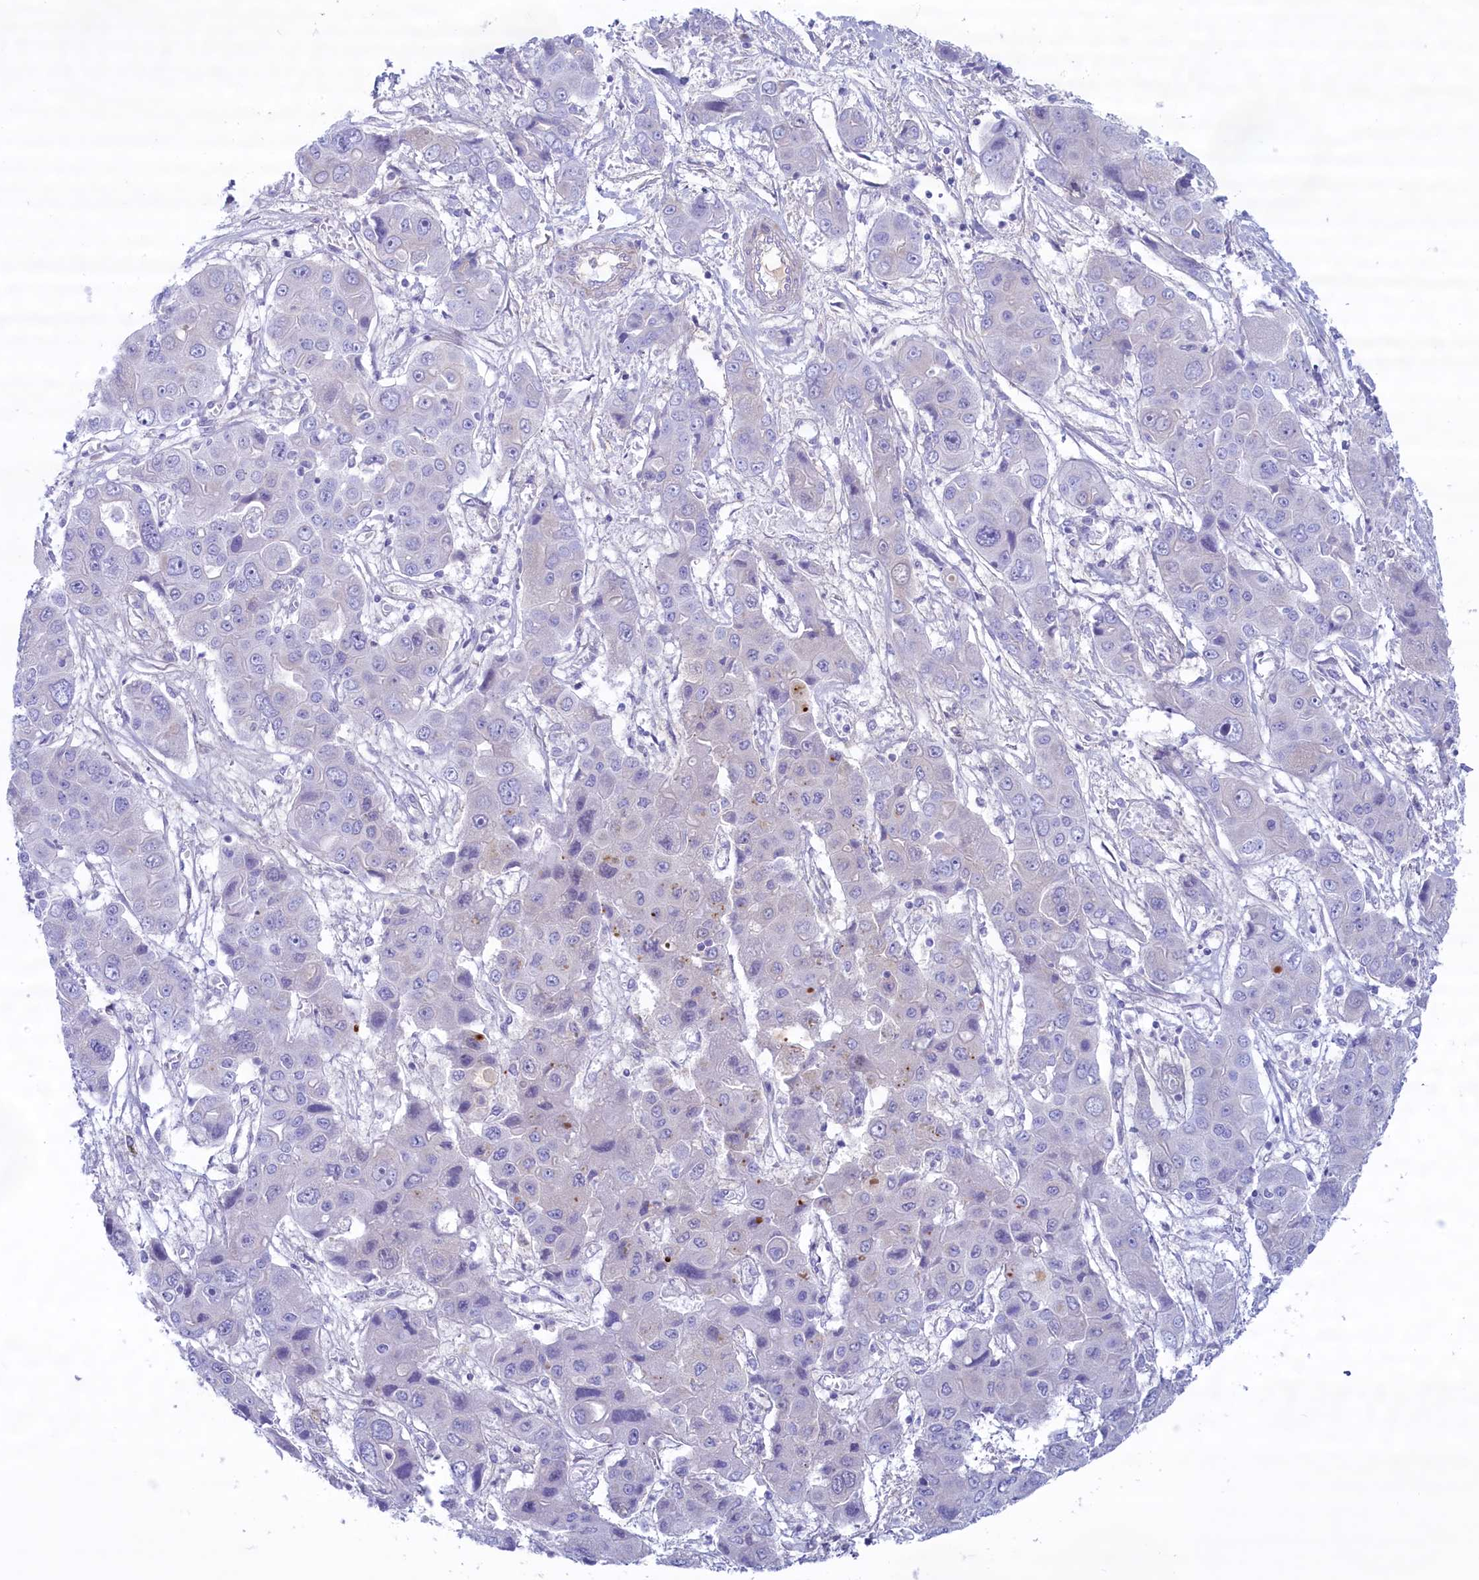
{"staining": {"intensity": "negative", "quantity": "none", "location": "none"}, "tissue": "liver cancer", "cell_type": "Tumor cells", "image_type": "cancer", "snomed": [{"axis": "morphology", "description": "Cholangiocarcinoma"}, {"axis": "topography", "description": "Liver"}], "caption": "A photomicrograph of liver cancer stained for a protein reveals no brown staining in tumor cells. (DAB IHC, high magnification).", "gene": "MPV17L2", "patient": {"sex": "male", "age": 67}}